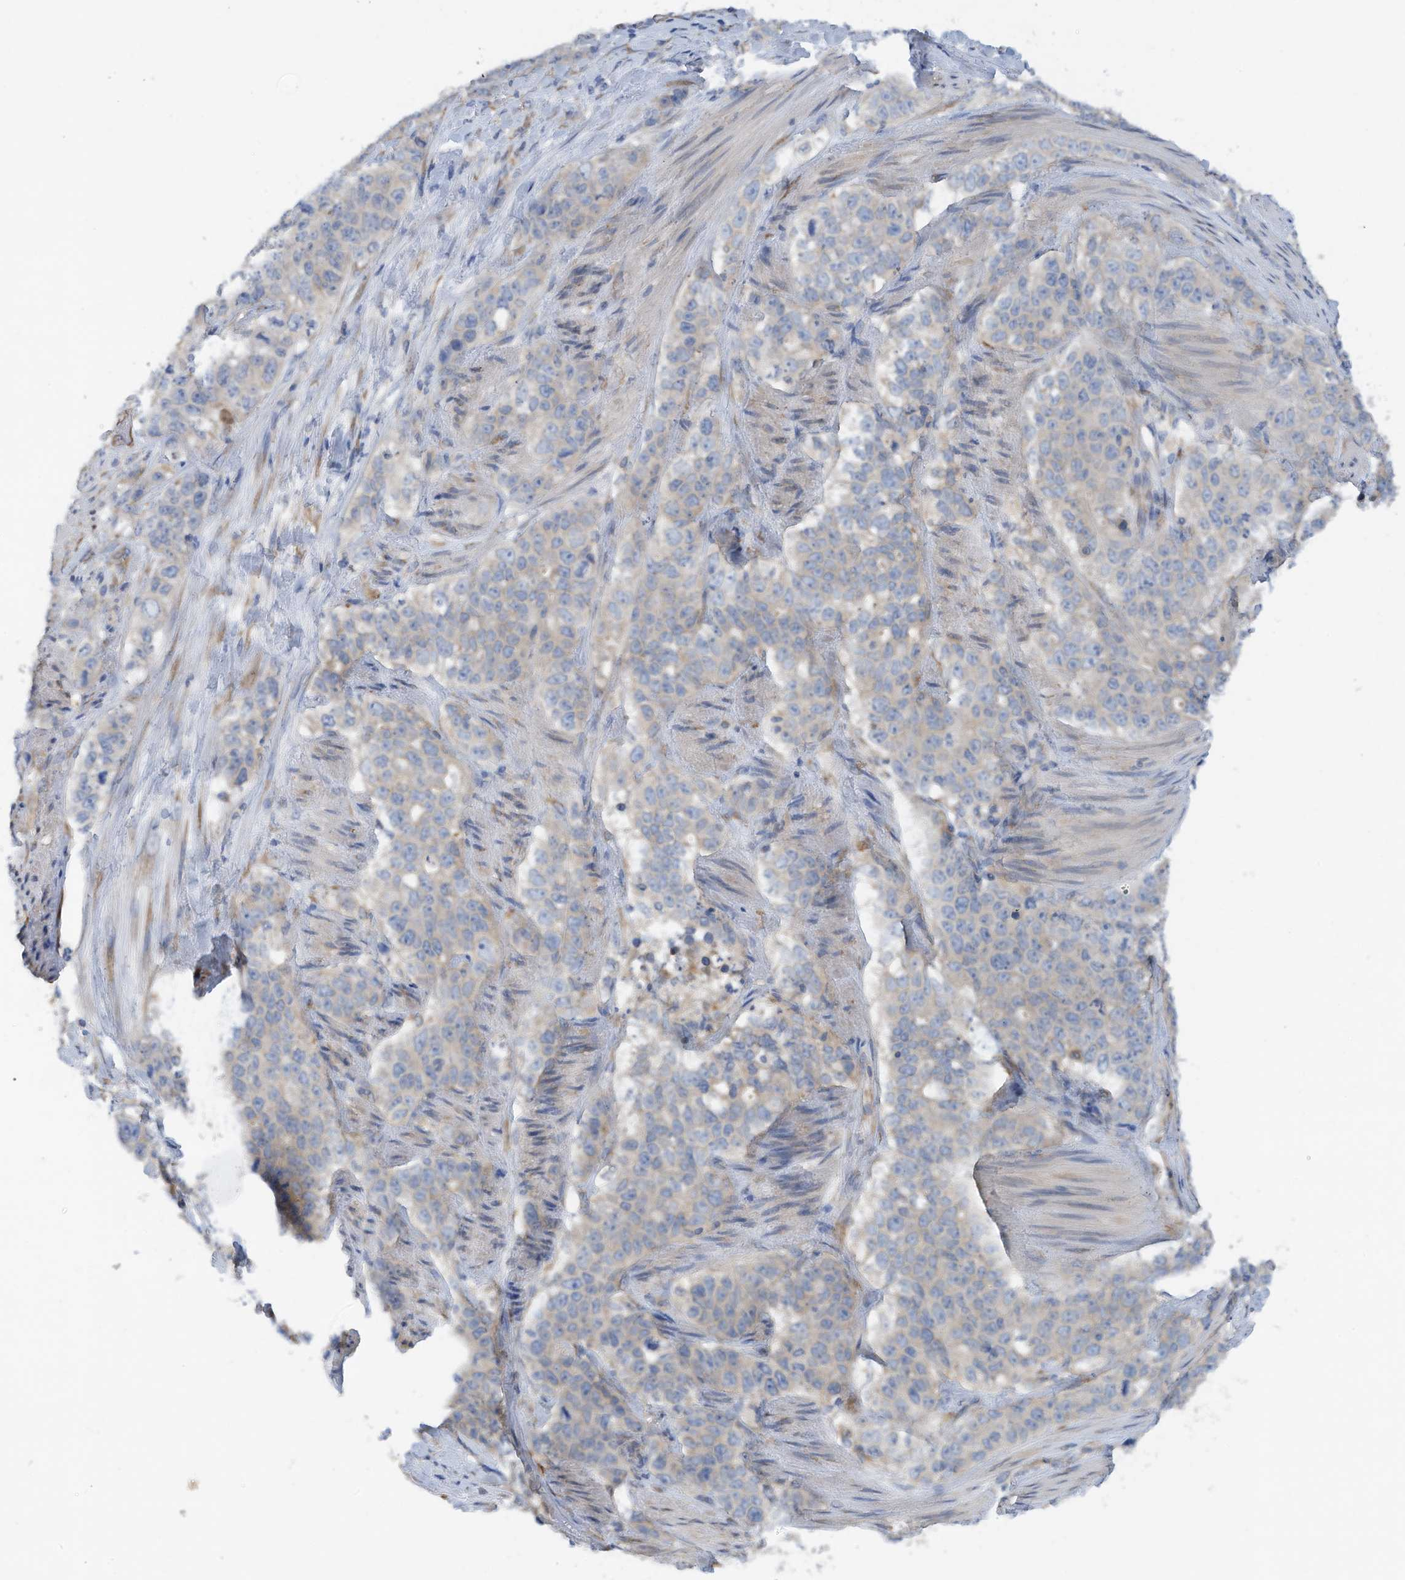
{"staining": {"intensity": "negative", "quantity": "none", "location": "none"}, "tissue": "stomach cancer", "cell_type": "Tumor cells", "image_type": "cancer", "snomed": [{"axis": "morphology", "description": "Adenocarcinoma, NOS"}, {"axis": "topography", "description": "Stomach"}], "caption": "High power microscopy histopathology image of an immunohistochemistry (IHC) histopathology image of adenocarcinoma (stomach), revealing no significant positivity in tumor cells.", "gene": "SLC5A11", "patient": {"sex": "male", "age": 48}}